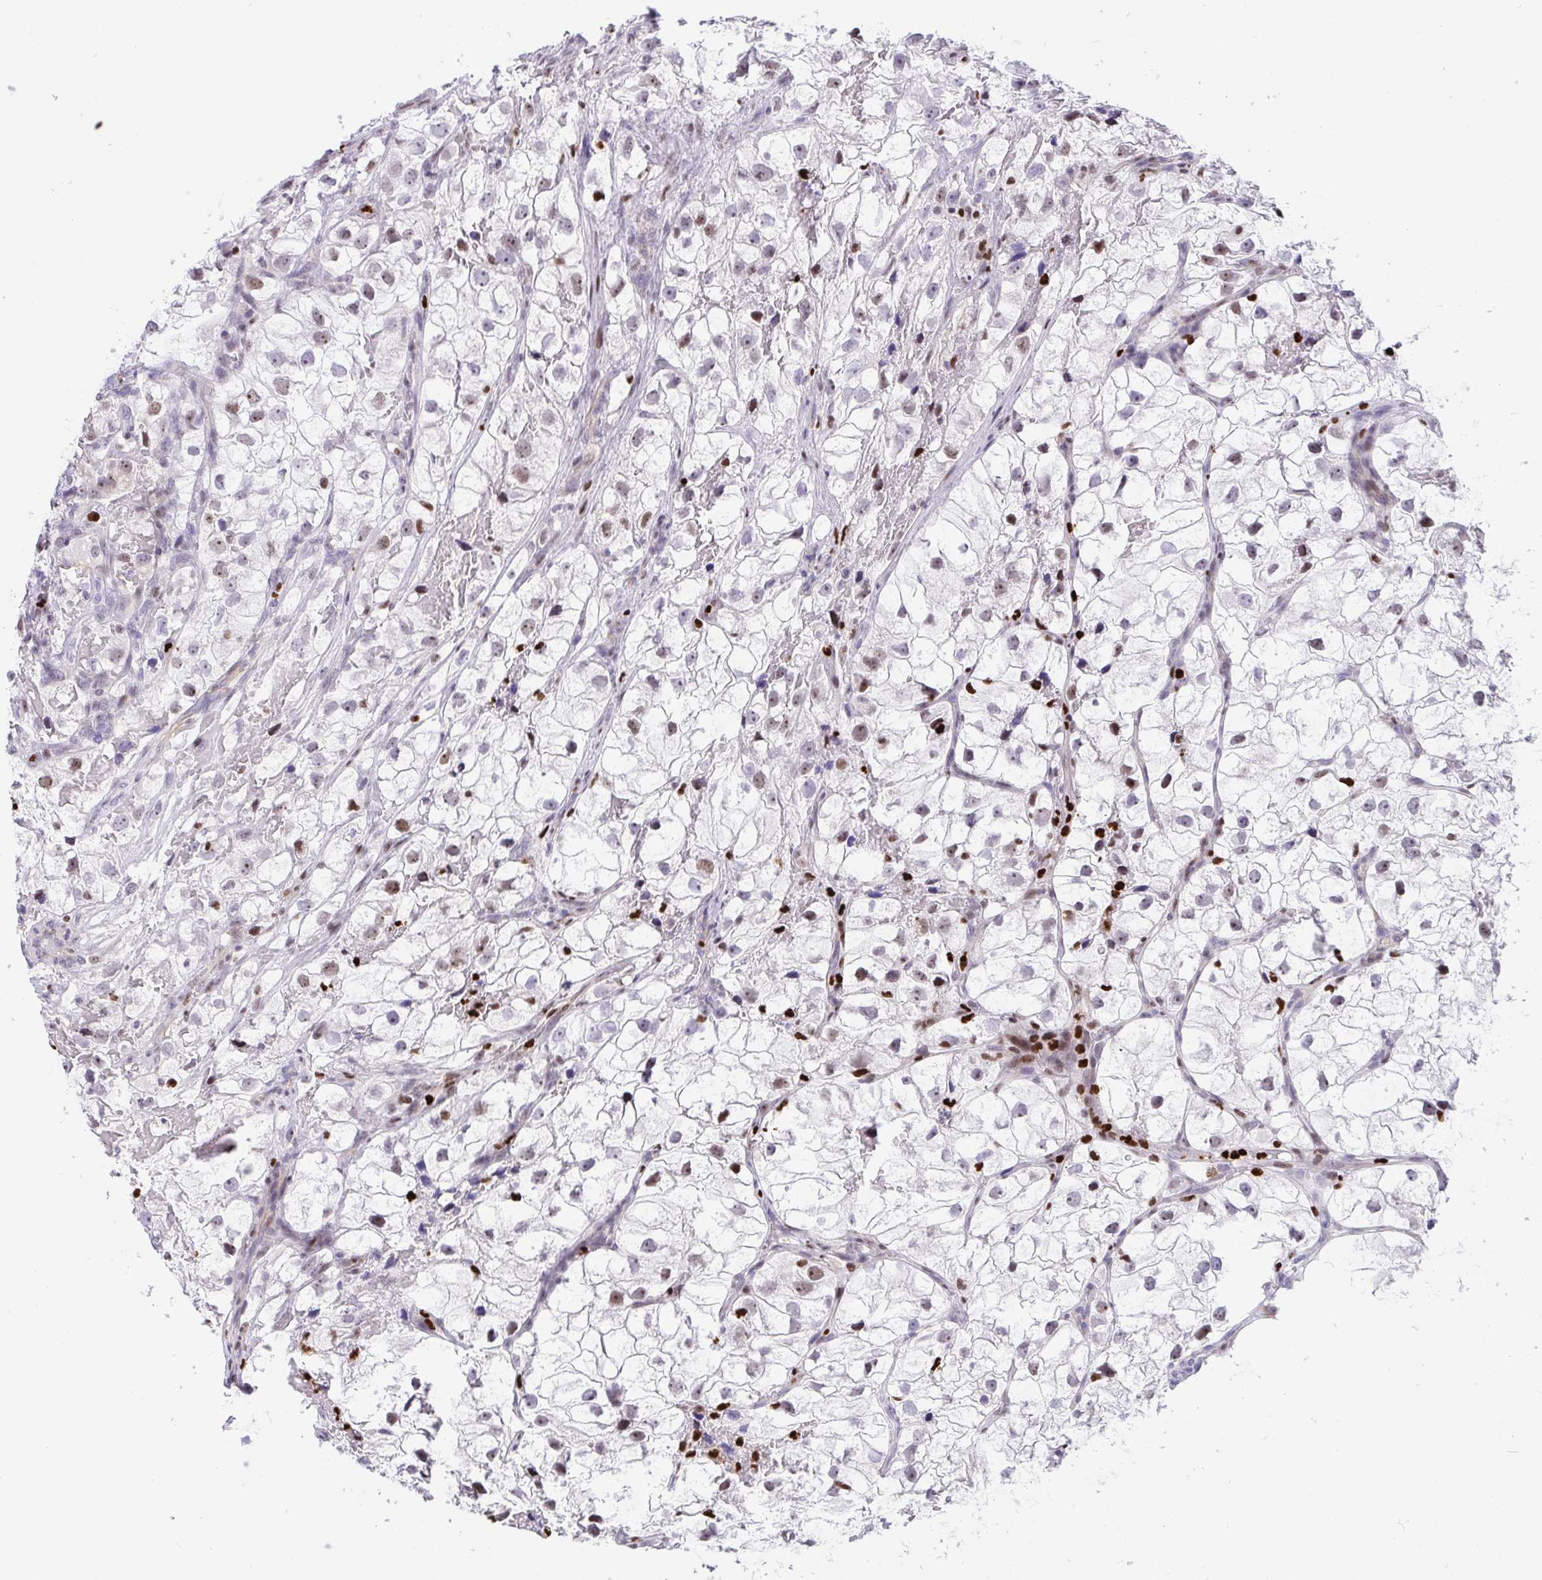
{"staining": {"intensity": "weak", "quantity": "<25%", "location": "nuclear"}, "tissue": "renal cancer", "cell_type": "Tumor cells", "image_type": "cancer", "snomed": [{"axis": "morphology", "description": "Adenocarcinoma, NOS"}, {"axis": "topography", "description": "Kidney"}], "caption": "A high-resolution micrograph shows immunohistochemistry (IHC) staining of adenocarcinoma (renal), which exhibits no significant expression in tumor cells.", "gene": "HMGB2", "patient": {"sex": "male", "age": 59}}